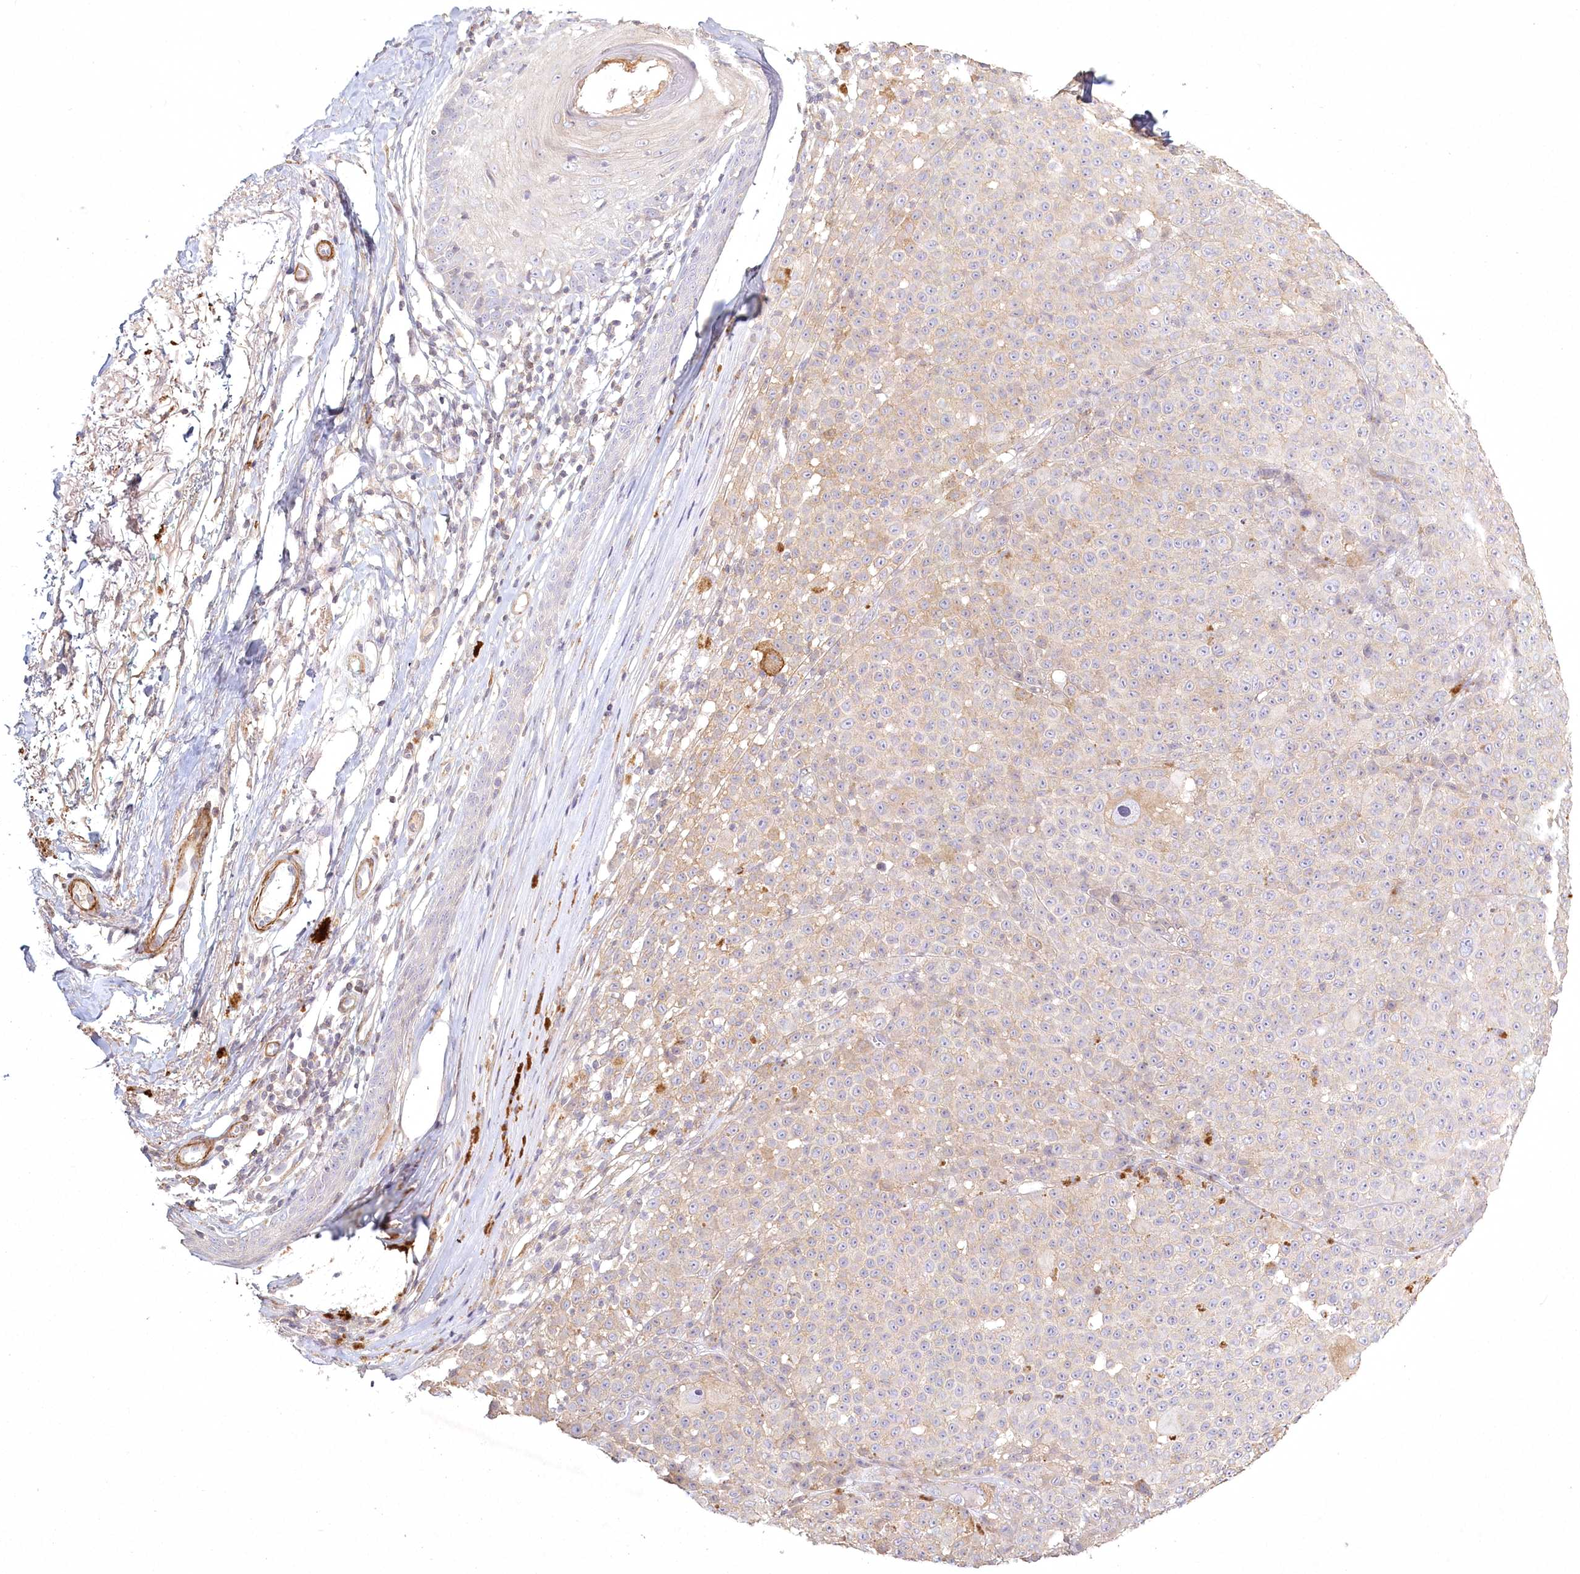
{"staining": {"intensity": "negative", "quantity": "none", "location": "none"}, "tissue": "melanoma", "cell_type": "Tumor cells", "image_type": "cancer", "snomed": [{"axis": "morphology", "description": "Malignant melanoma, NOS"}, {"axis": "topography", "description": "Skin"}], "caption": "This is an IHC image of human melanoma. There is no staining in tumor cells.", "gene": "INPP4B", "patient": {"sex": "female", "age": 94}}